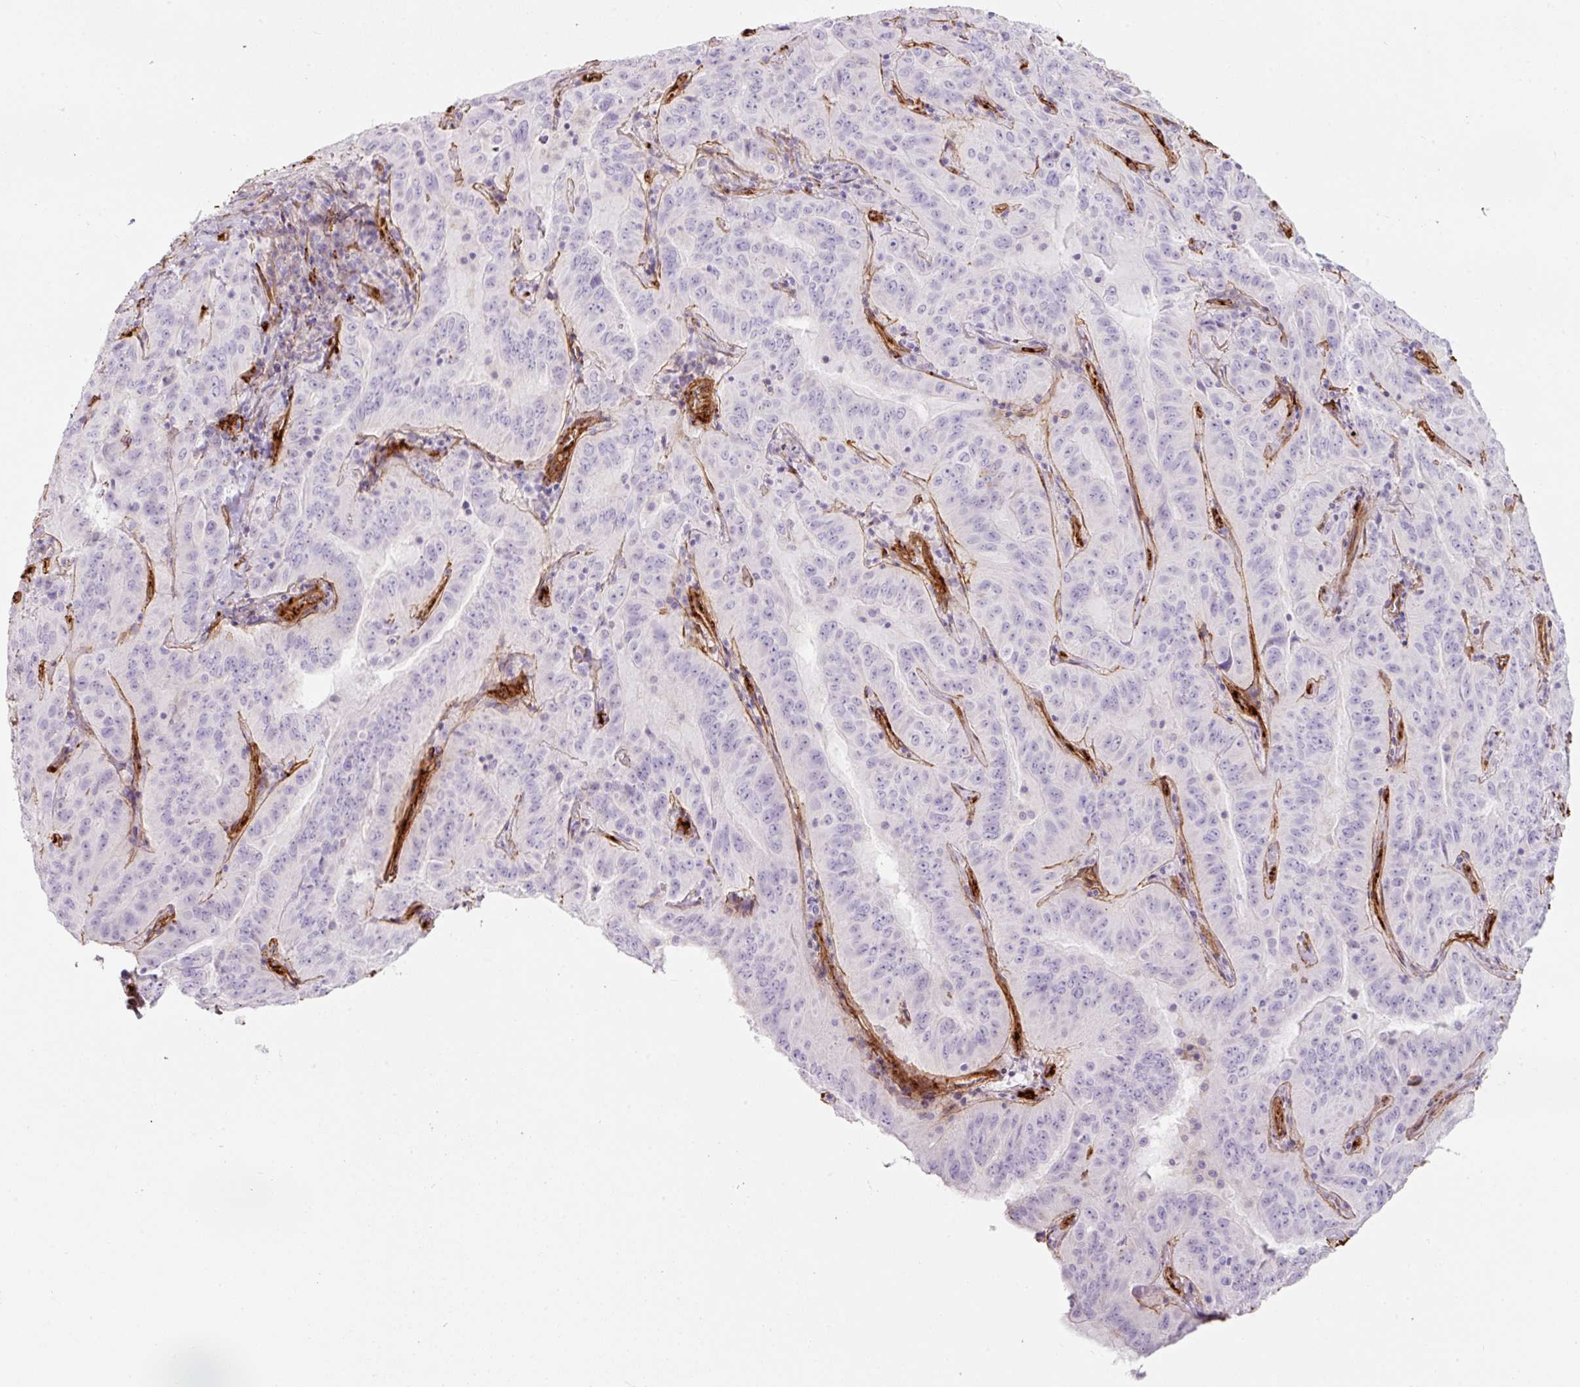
{"staining": {"intensity": "negative", "quantity": "none", "location": "none"}, "tissue": "pancreatic cancer", "cell_type": "Tumor cells", "image_type": "cancer", "snomed": [{"axis": "morphology", "description": "Adenocarcinoma, NOS"}, {"axis": "topography", "description": "Pancreas"}], "caption": "This micrograph is of adenocarcinoma (pancreatic) stained with immunohistochemistry to label a protein in brown with the nuclei are counter-stained blue. There is no staining in tumor cells.", "gene": "LOXL4", "patient": {"sex": "male", "age": 63}}